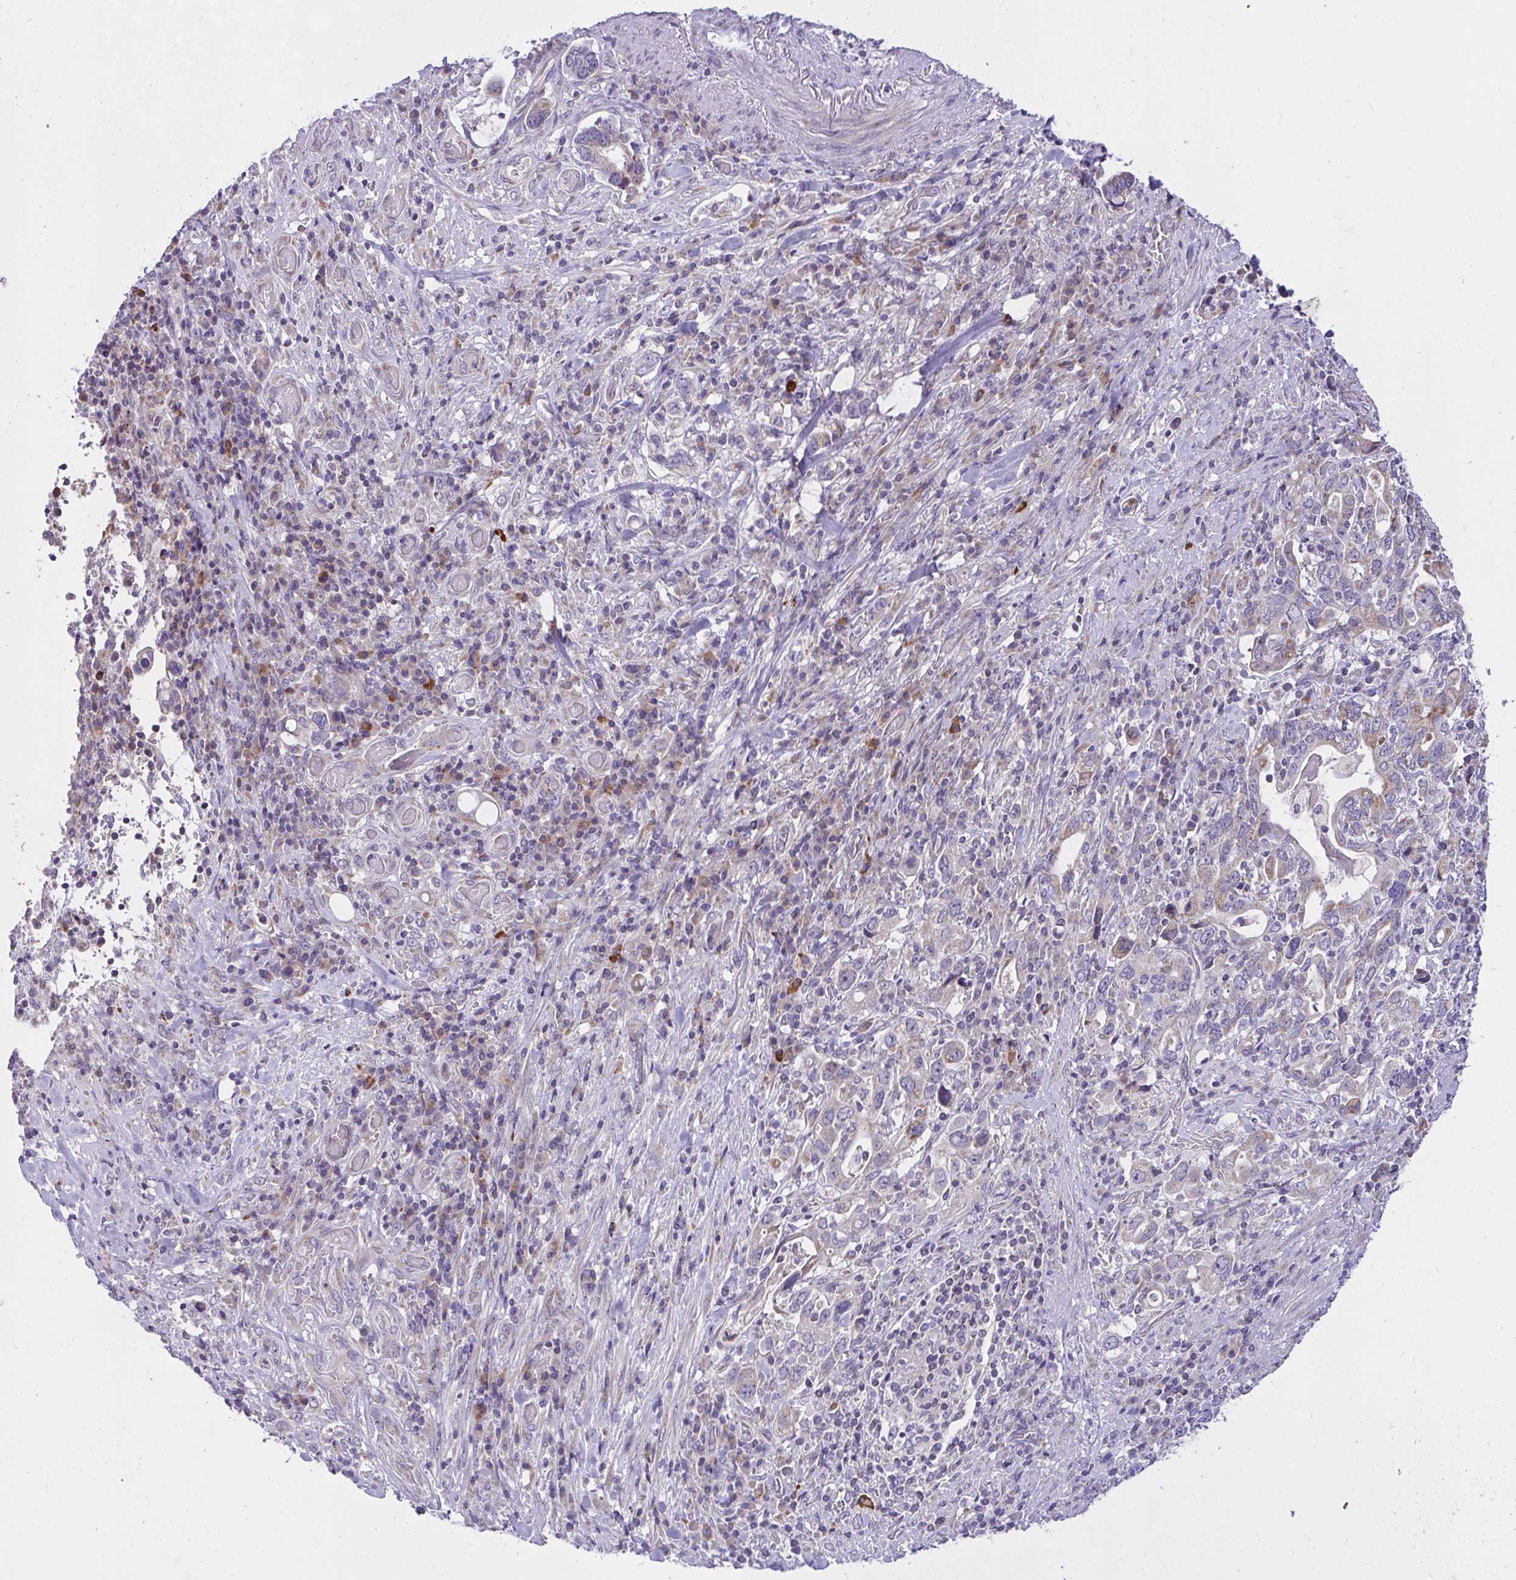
{"staining": {"intensity": "weak", "quantity": "25%-75%", "location": "cytoplasmic/membranous"}, "tissue": "stomach cancer", "cell_type": "Tumor cells", "image_type": "cancer", "snomed": [{"axis": "morphology", "description": "Adenocarcinoma, NOS"}, {"axis": "topography", "description": "Stomach, upper"}, {"axis": "topography", "description": "Stomach"}], "caption": "Immunohistochemistry (IHC) of human adenocarcinoma (stomach) reveals low levels of weak cytoplasmic/membranous staining in approximately 25%-75% of tumor cells.", "gene": "CEP63", "patient": {"sex": "male", "age": 62}}